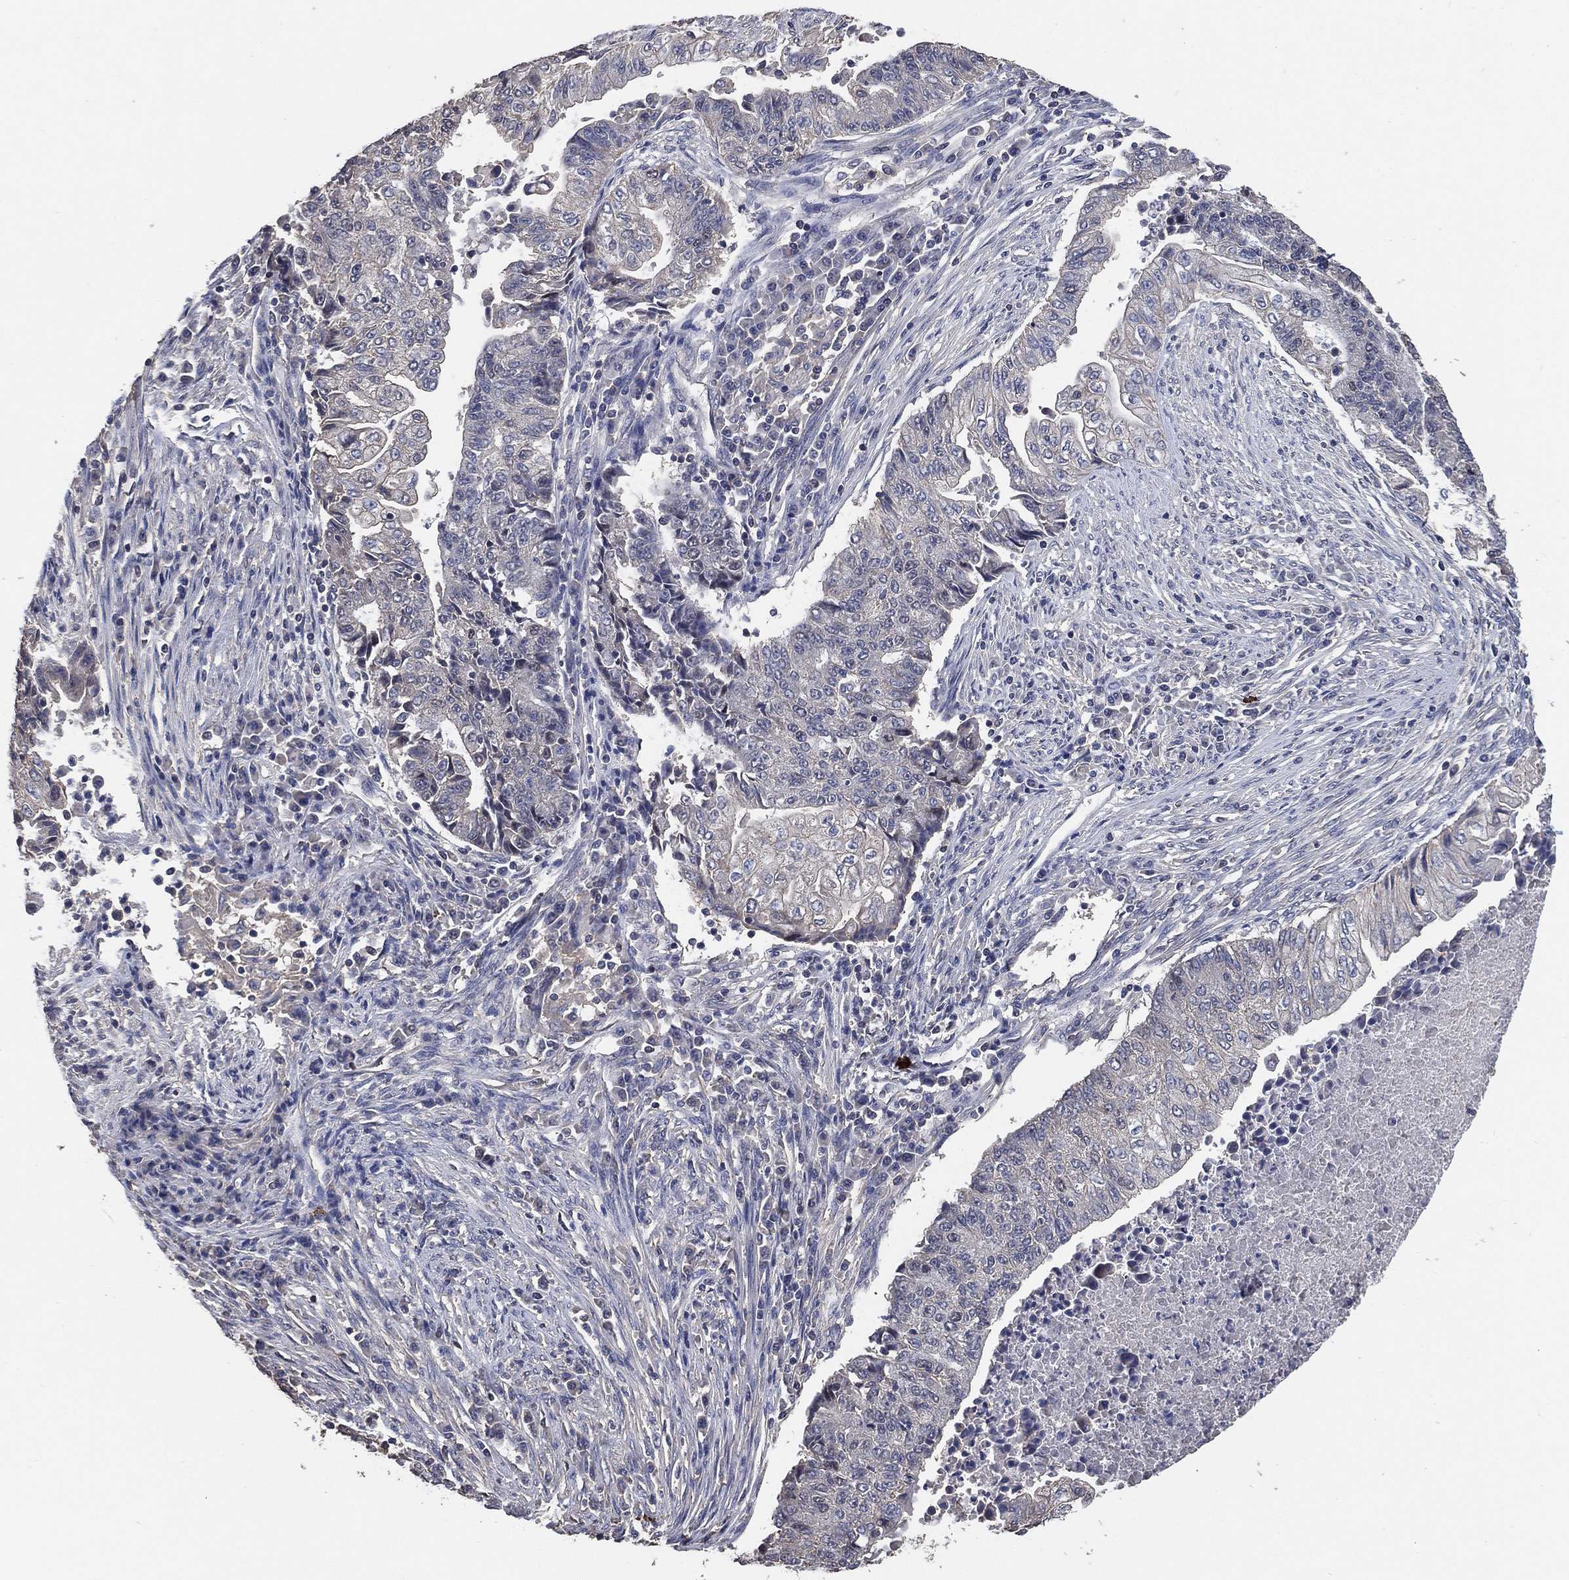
{"staining": {"intensity": "negative", "quantity": "none", "location": "none"}, "tissue": "endometrial cancer", "cell_type": "Tumor cells", "image_type": "cancer", "snomed": [{"axis": "morphology", "description": "Adenocarcinoma, NOS"}, {"axis": "topography", "description": "Uterus"}, {"axis": "topography", "description": "Endometrium"}], "caption": "A photomicrograph of endometrial cancer stained for a protein displays no brown staining in tumor cells.", "gene": "KLK5", "patient": {"sex": "female", "age": 54}}